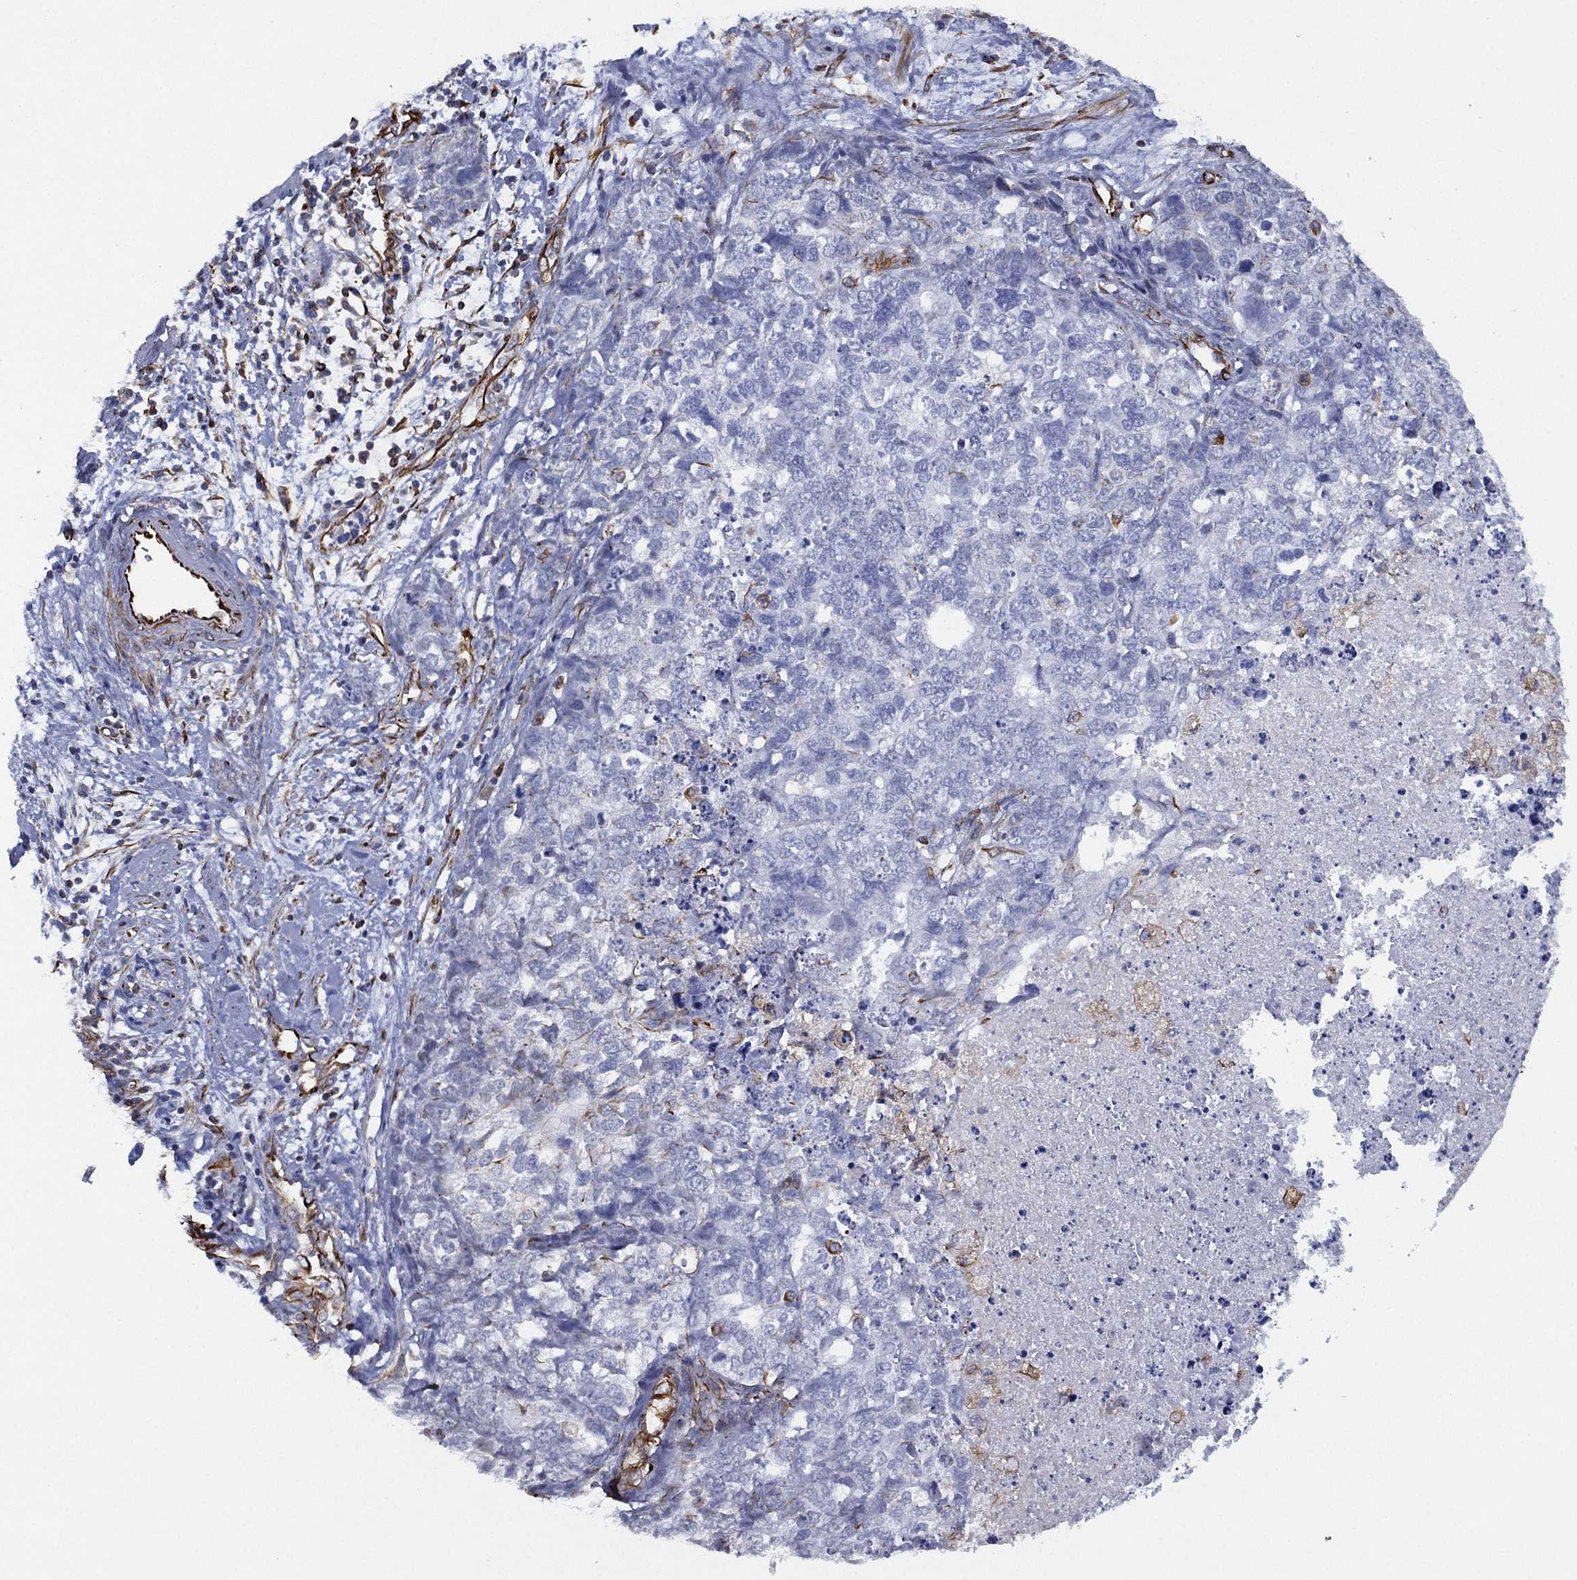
{"staining": {"intensity": "negative", "quantity": "none", "location": "none"}, "tissue": "cervical cancer", "cell_type": "Tumor cells", "image_type": "cancer", "snomed": [{"axis": "morphology", "description": "Squamous cell carcinoma, NOS"}, {"axis": "topography", "description": "Cervix"}], "caption": "DAB (3,3'-diaminobenzidine) immunohistochemical staining of cervical cancer exhibits no significant staining in tumor cells.", "gene": "MAS1", "patient": {"sex": "female", "age": 63}}